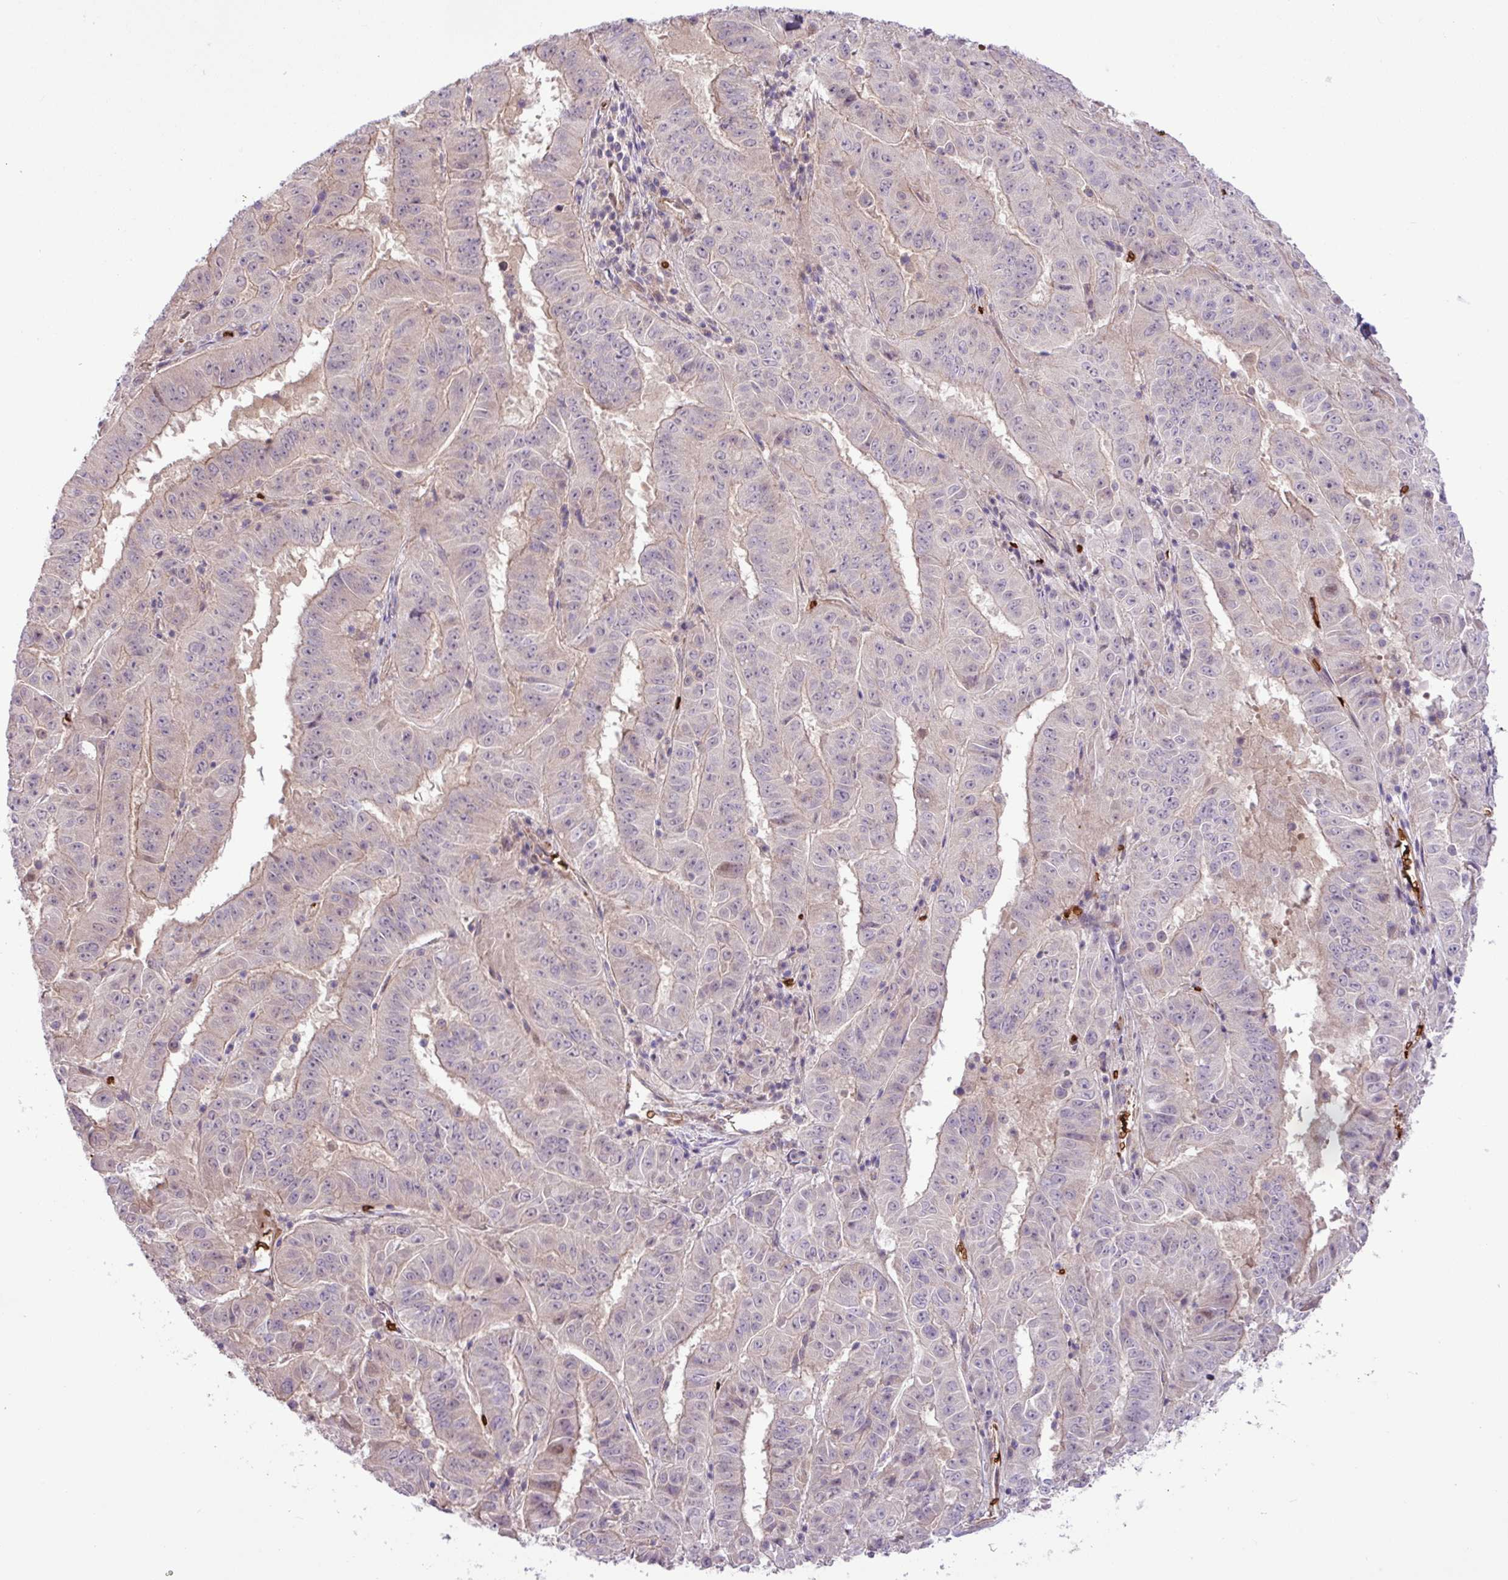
{"staining": {"intensity": "weak", "quantity": "25%-75%", "location": "cytoplasmic/membranous"}, "tissue": "pancreatic cancer", "cell_type": "Tumor cells", "image_type": "cancer", "snomed": [{"axis": "morphology", "description": "Adenocarcinoma, NOS"}, {"axis": "topography", "description": "Pancreas"}], "caption": "Immunohistochemistry staining of pancreatic cancer (adenocarcinoma), which shows low levels of weak cytoplasmic/membranous positivity in about 25%-75% of tumor cells indicating weak cytoplasmic/membranous protein expression. The staining was performed using DAB (brown) for protein detection and nuclei were counterstained in hematoxylin (blue).", "gene": "RAD21L1", "patient": {"sex": "male", "age": 63}}